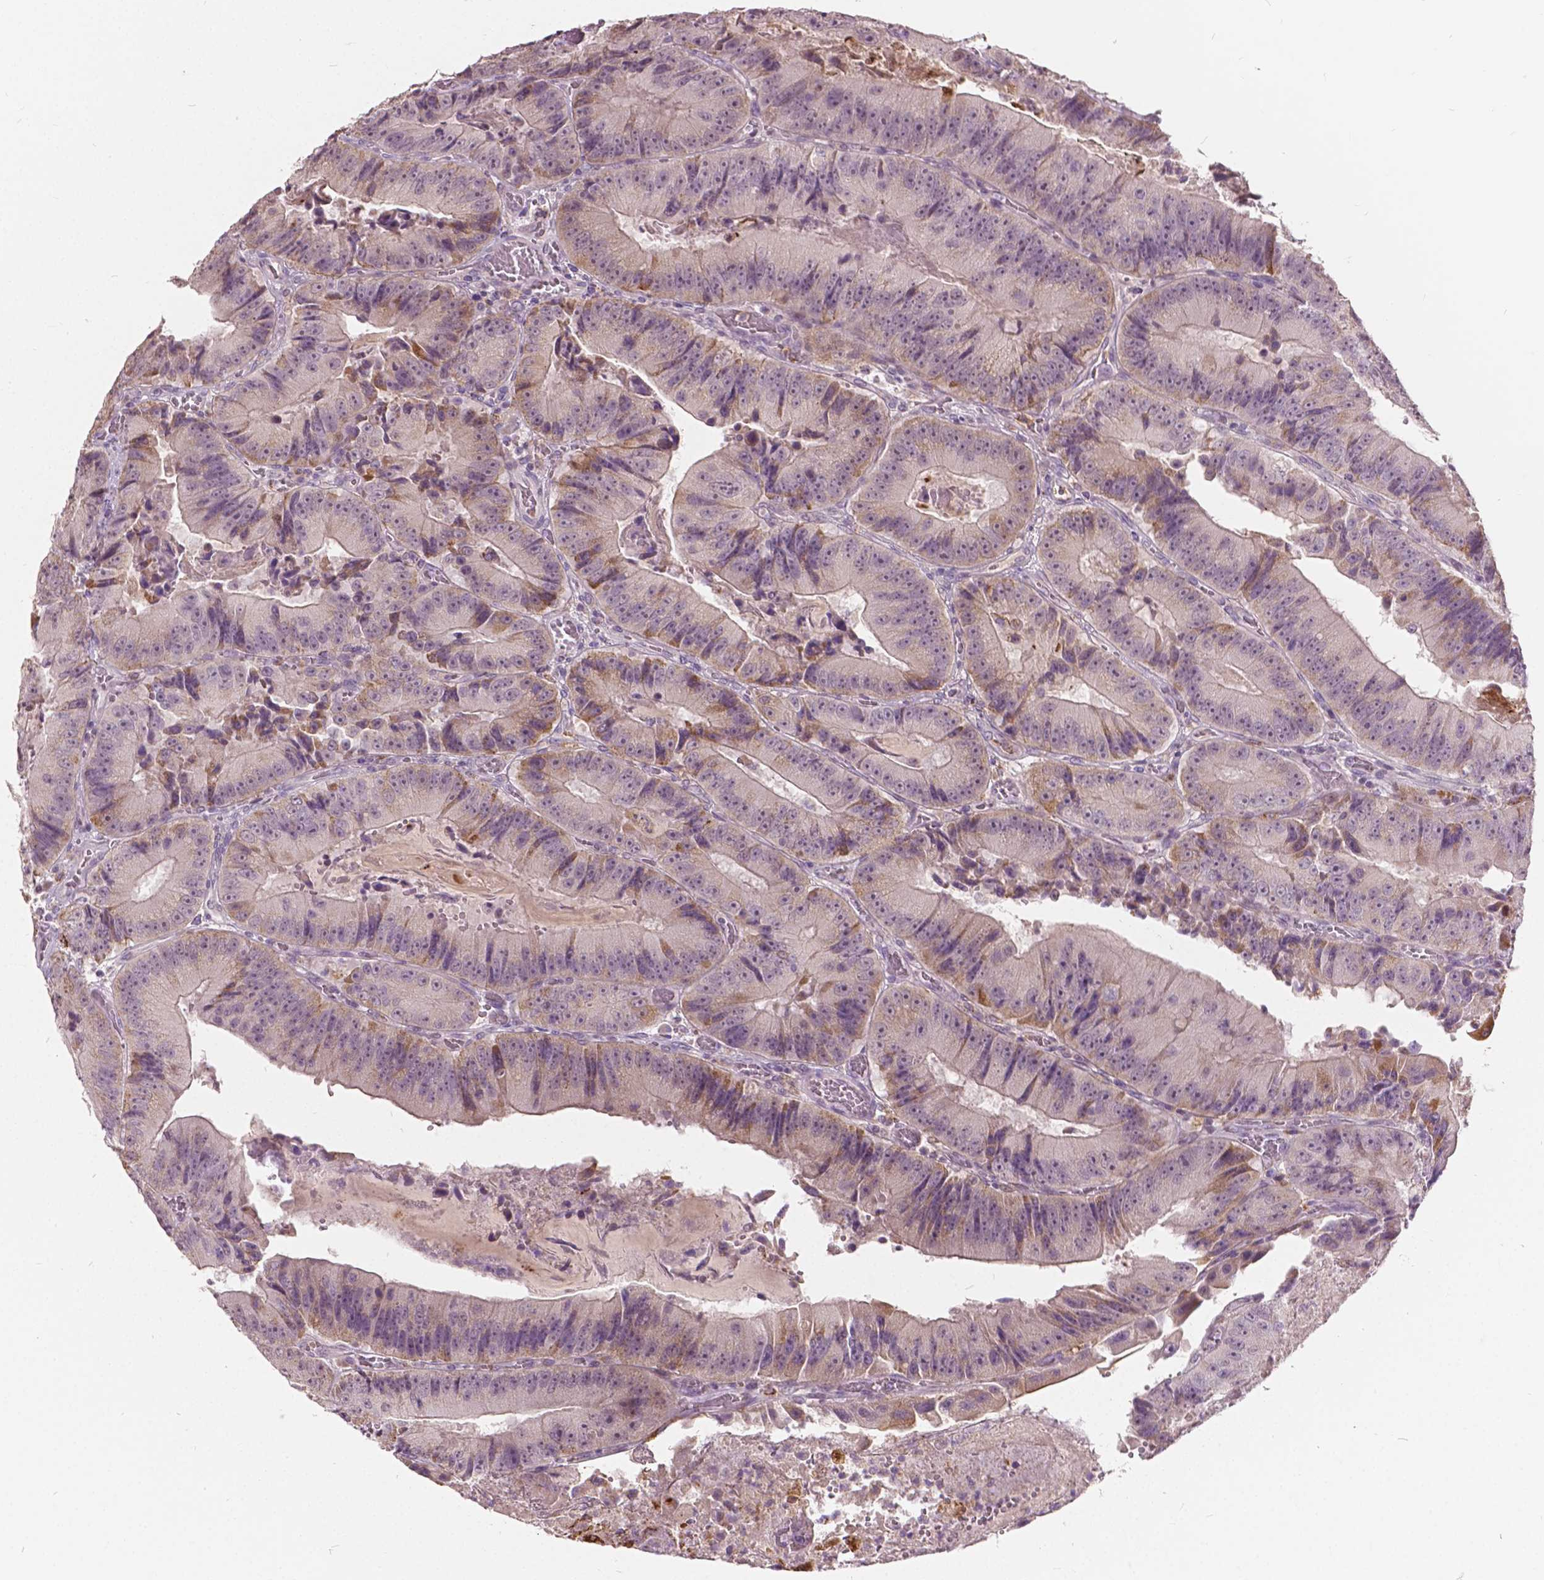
{"staining": {"intensity": "weak", "quantity": "<25%", "location": "cytoplasmic/membranous"}, "tissue": "colorectal cancer", "cell_type": "Tumor cells", "image_type": "cancer", "snomed": [{"axis": "morphology", "description": "Adenocarcinoma, NOS"}, {"axis": "topography", "description": "Colon"}], "caption": "An IHC photomicrograph of adenocarcinoma (colorectal) is shown. There is no staining in tumor cells of adenocarcinoma (colorectal).", "gene": "DLX6", "patient": {"sex": "female", "age": 86}}